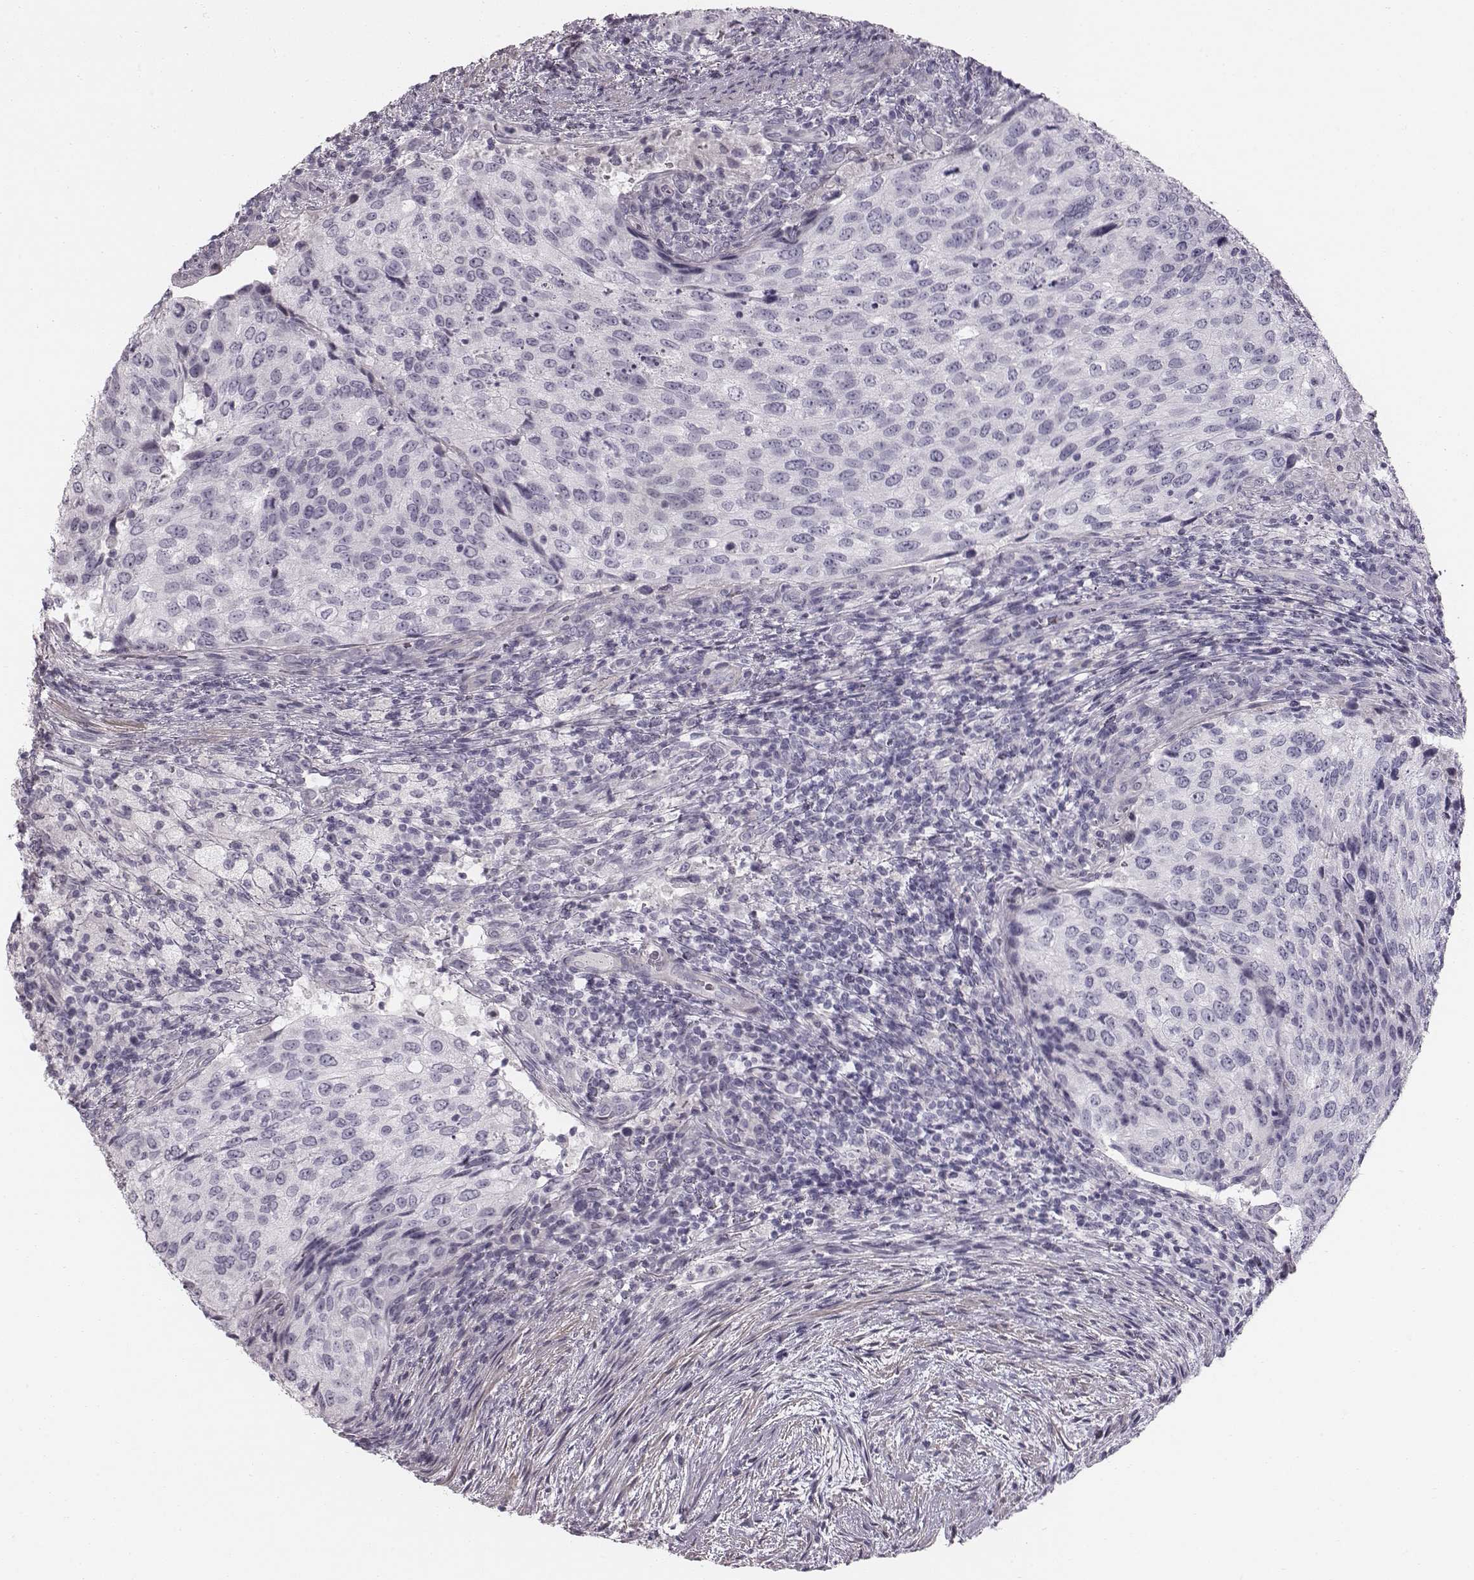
{"staining": {"intensity": "negative", "quantity": "none", "location": "none"}, "tissue": "urothelial cancer", "cell_type": "Tumor cells", "image_type": "cancer", "snomed": [{"axis": "morphology", "description": "Urothelial carcinoma, High grade"}, {"axis": "topography", "description": "Urinary bladder"}], "caption": "Image shows no protein positivity in tumor cells of urothelial carcinoma (high-grade) tissue. Brightfield microscopy of immunohistochemistry (IHC) stained with DAB (brown) and hematoxylin (blue), captured at high magnification.", "gene": "CRISP1", "patient": {"sex": "female", "age": 78}}